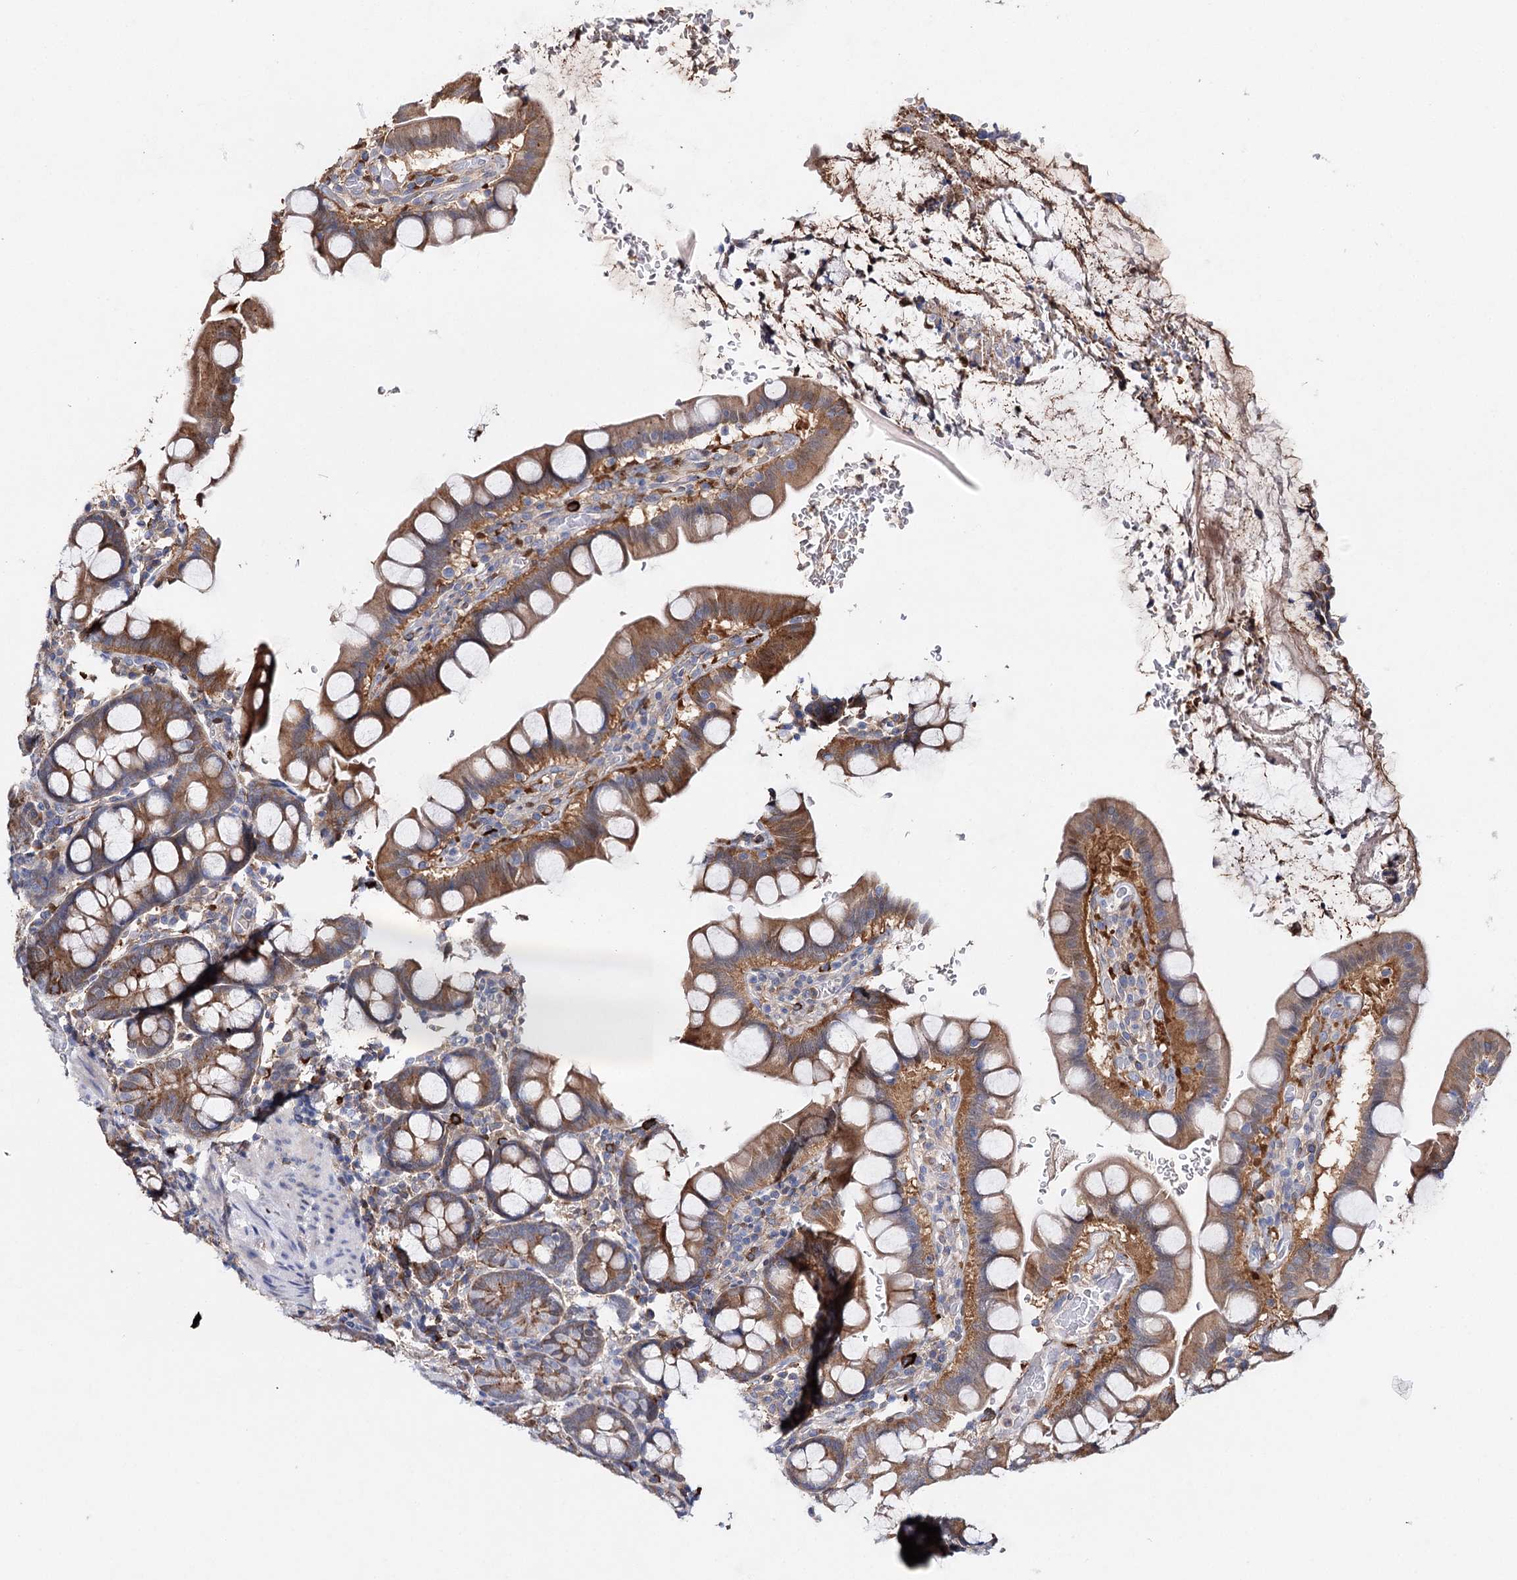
{"staining": {"intensity": "moderate", "quantity": "<25%", "location": "cytoplasmic/membranous,nuclear"}, "tissue": "small intestine", "cell_type": "Glandular cells", "image_type": "normal", "snomed": [{"axis": "morphology", "description": "Normal tissue, NOS"}, {"axis": "topography", "description": "Stomach, upper"}, {"axis": "topography", "description": "Stomach, lower"}, {"axis": "topography", "description": "Small intestine"}], "caption": "Immunohistochemical staining of benign small intestine shows moderate cytoplasmic/membranous,nuclear protein staining in approximately <25% of glandular cells.", "gene": "CFAP46", "patient": {"sex": "male", "age": 68}}